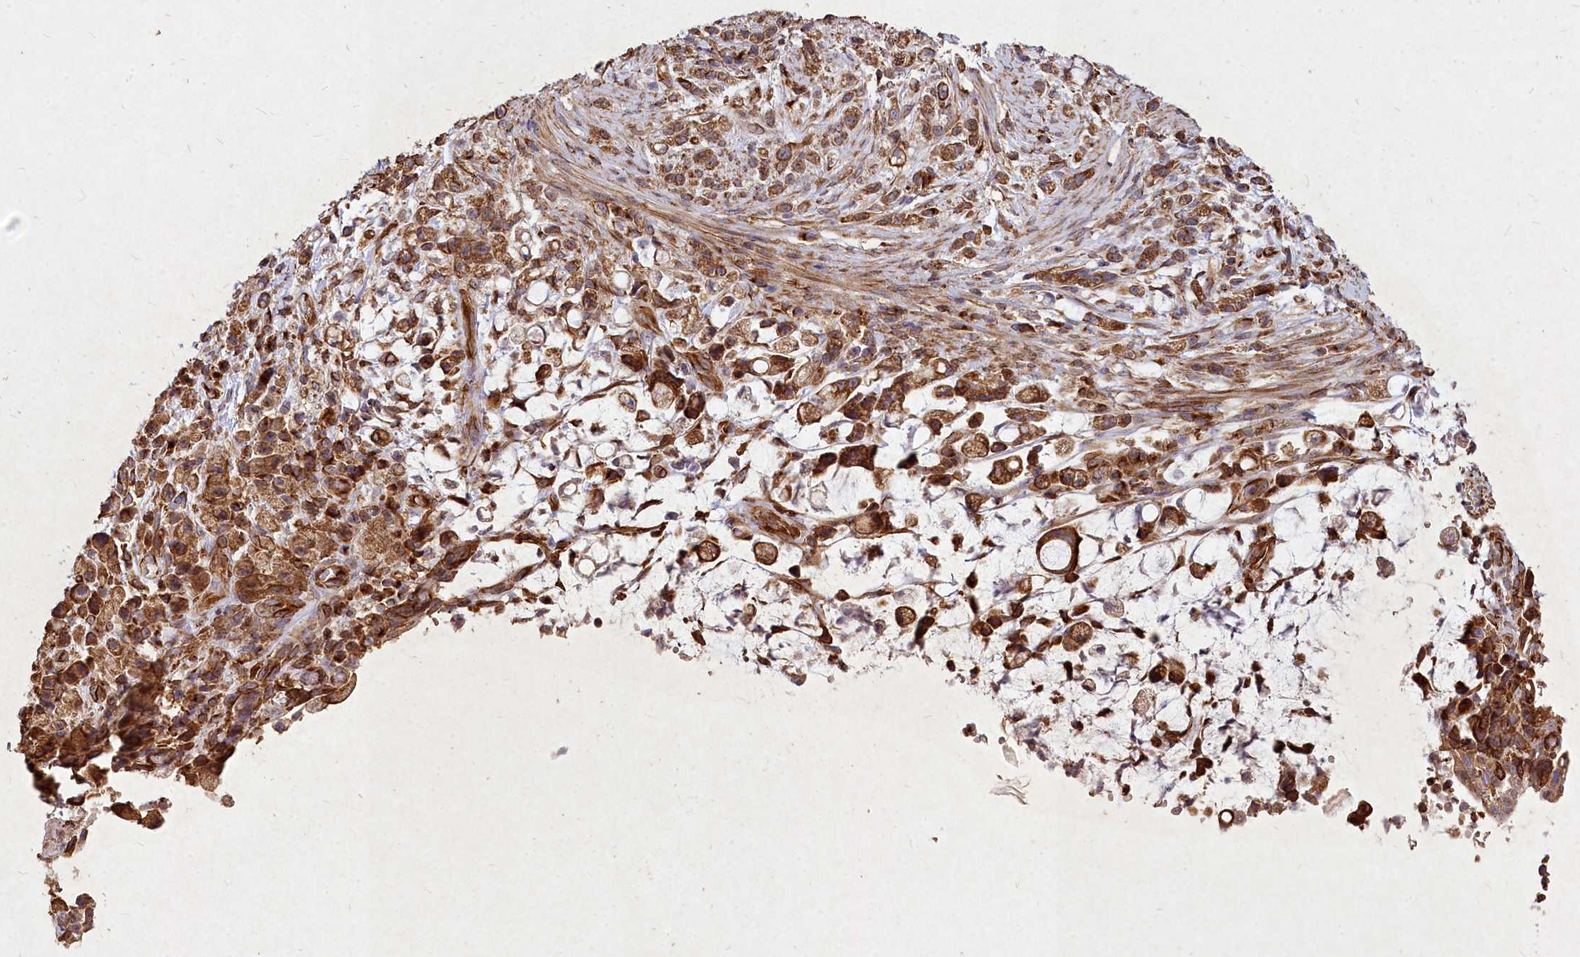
{"staining": {"intensity": "strong", "quantity": ">75%", "location": "cytoplasmic/membranous"}, "tissue": "stomach cancer", "cell_type": "Tumor cells", "image_type": "cancer", "snomed": [{"axis": "morphology", "description": "Adenocarcinoma, NOS"}, {"axis": "topography", "description": "Stomach"}], "caption": "This is a micrograph of immunohistochemistry (IHC) staining of adenocarcinoma (stomach), which shows strong expression in the cytoplasmic/membranous of tumor cells.", "gene": "SKA1", "patient": {"sex": "female", "age": 60}}